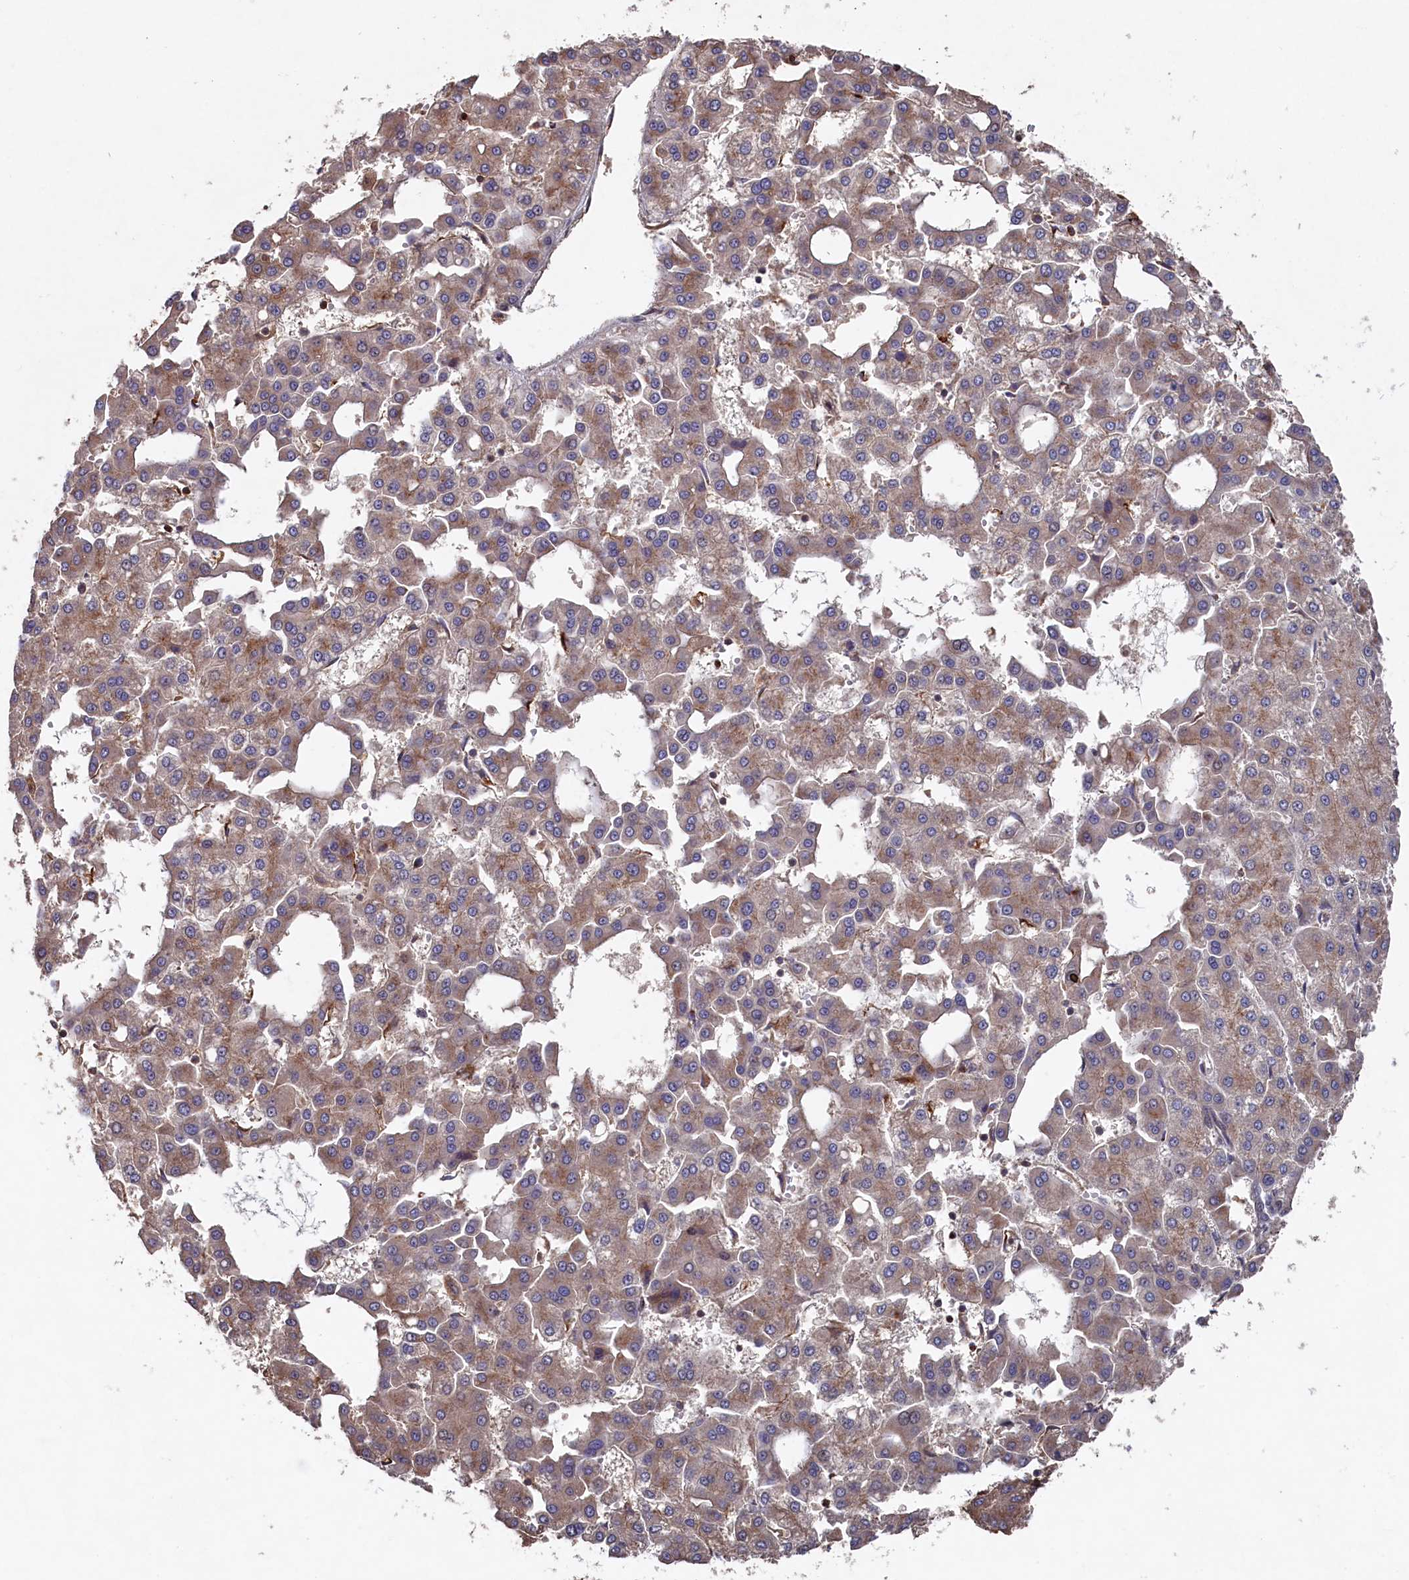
{"staining": {"intensity": "weak", "quantity": ">75%", "location": "cytoplasmic/membranous"}, "tissue": "liver cancer", "cell_type": "Tumor cells", "image_type": "cancer", "snomed": [{"axis": "morphology", "description": "Carcinoma, Hepatocellular, NOS"}, {"axis": "topography", "description": "Liver"}], "caption": "Protein staining of liver hepatocellular carcinoma tissue shows weak cytoplasmic/membranous staining in approximately >75% of tumor cells.", "gene": "NAA60", "patient": {"sex": "male", "age": 47}}